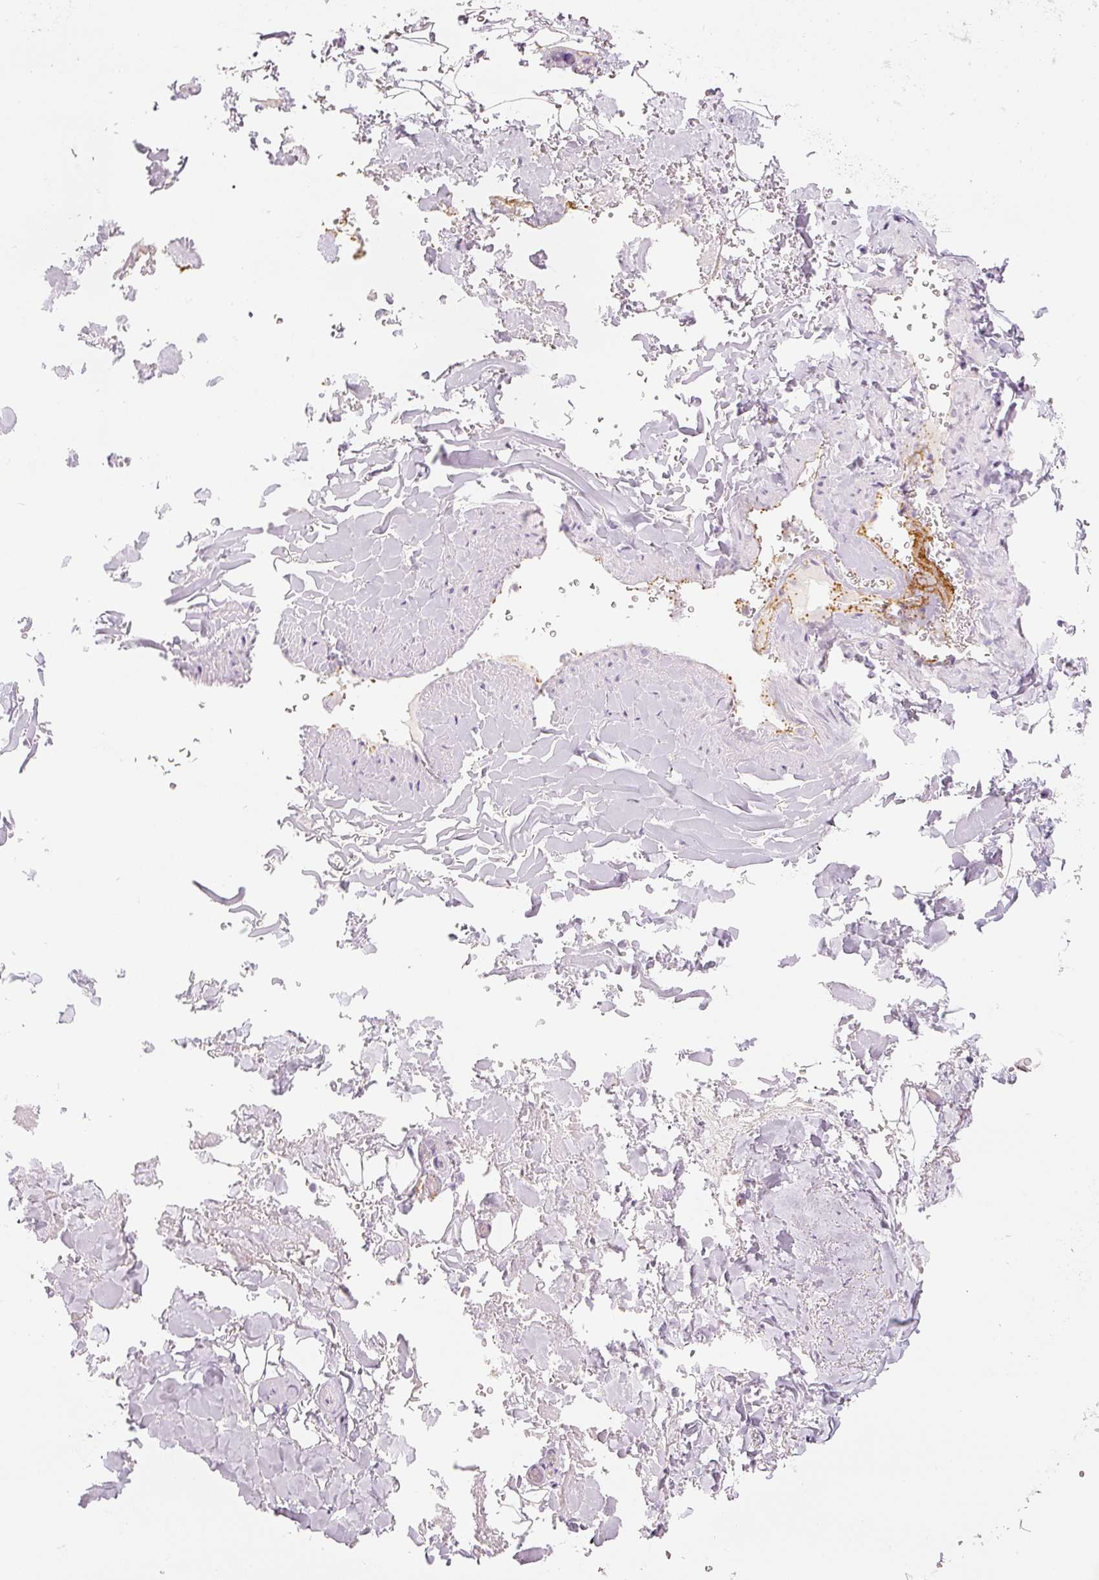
{"staining": {"intensity": "negative", "quantity": "none", "location": "none"}, "tissue": "thyroid gland", "cell_type": "Glandular cells", "image_type": "normal", "snomed": [{"axis": "morphology", "description": "Normal tissue, NOS"}, {"axis": "topography", "description": "Thyroid gland"}], "caption": "IHC of benign thyroid gland displays no expression in glandular cells. (DAB (3,3'-diaminobenzidine) immunohistochemistry, high magnification).", "gene": "LECT2", "patient": {"sex": "female", "age": 22}}